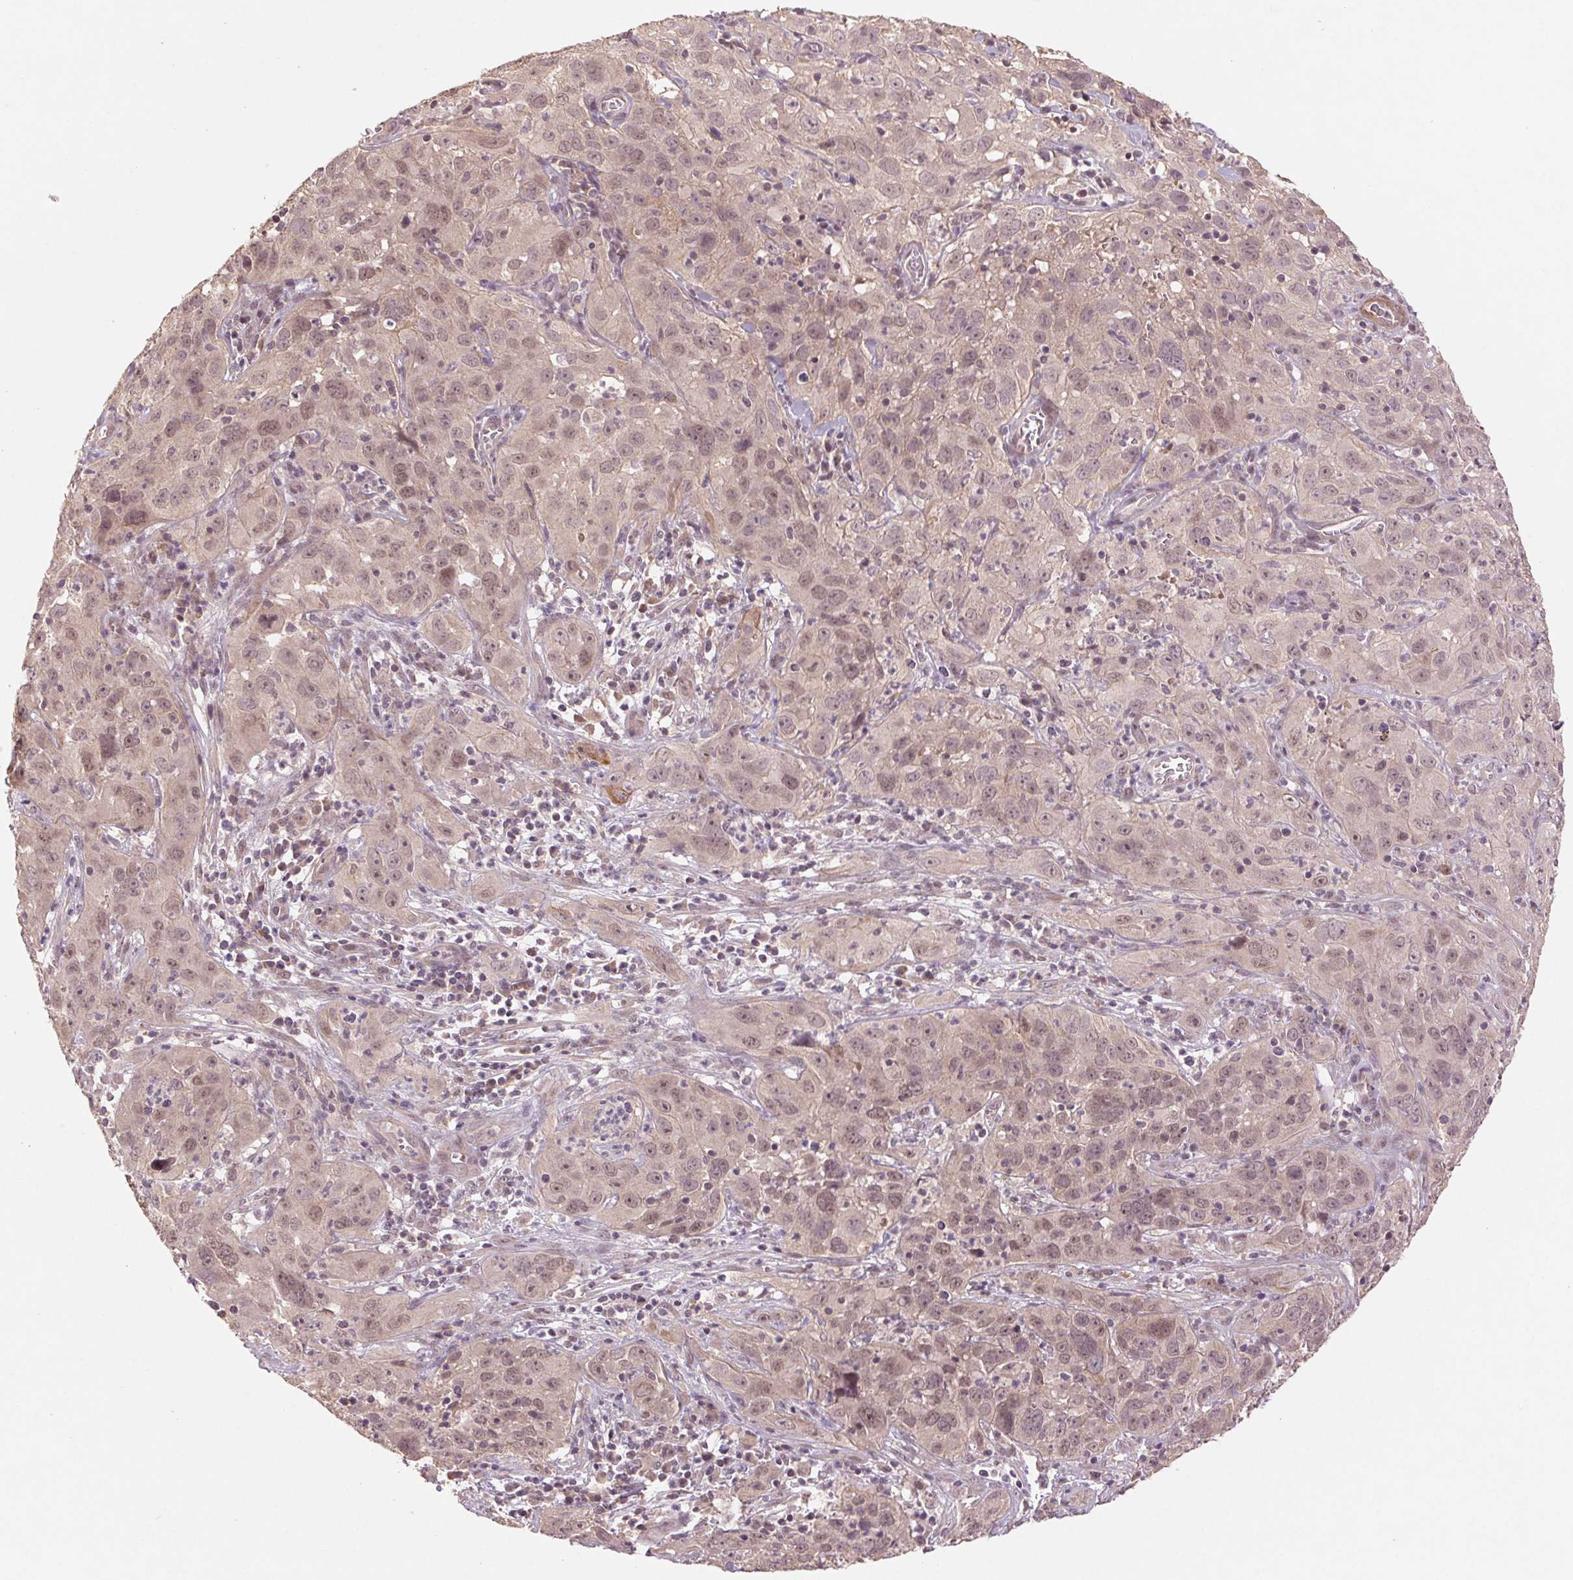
{"staining": {"intensity": "moderate", "quantity": "<25%", "location": "cytoplasmic/membranous,nuclear"}, "tissue": "cervical cancer", "cell_type": "Tumor cells", "image_type": "cancer", "snomed": [{"axis": "morphology", "description": "Squamous cell carcinoma, NOS"}, {"axis": "topography", "description": "Cervix"}], "caption": "Immunohistochemistry (DAB (3,3'-diaminobenzidine)) staining of cervical cancer (squamous cell carcinoma) shows moderate cytoplasmic/membranous and nuclear protein positivity in approximately <25% of tumor cells.", "gene": "SMLR1", "patient": {"sex": "female", "age": 32}}